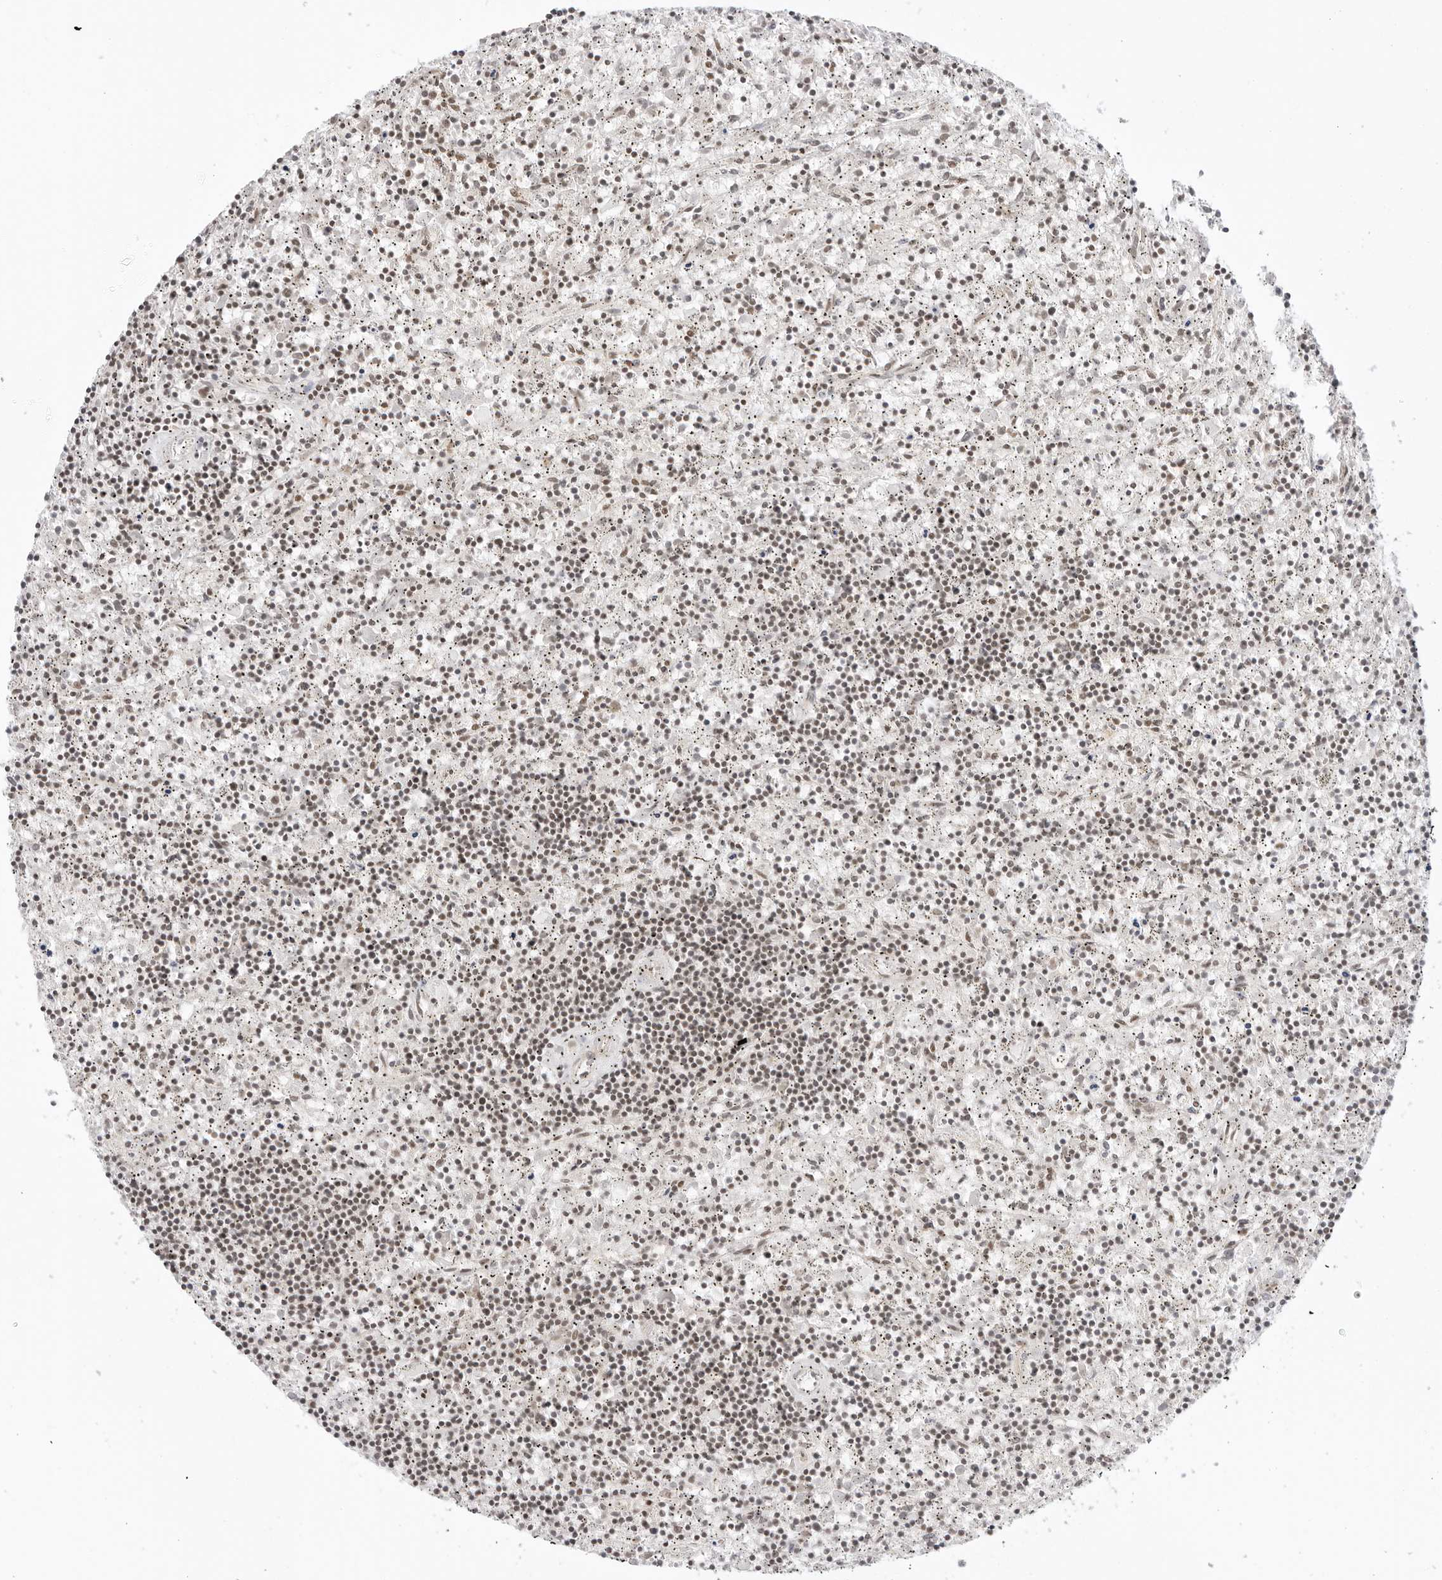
{"staining": {"intensity": "weak", "quantity": "25%-75%", "location": "nuclear"}, "tissue": "lymphoma", "cell_type": "Tumor cells", "image_type": "cancer", "snomed": [{"axis": "morphology", "description": "Malignant lymphoma, non-Hodgkin's type, Low grade"}, {"axis": "topography", "description": "Spleen"}], "caption": "Immunohistochemistry image of human low-grade malignant lymphoma, non-Hodgkin's type stained for a protein (brown), which shows low levels of weak nuclear staining in about 25%-75% of tumor cells.", "gene": "TCIM", "patient": {"sex": "male", "age": 76}}